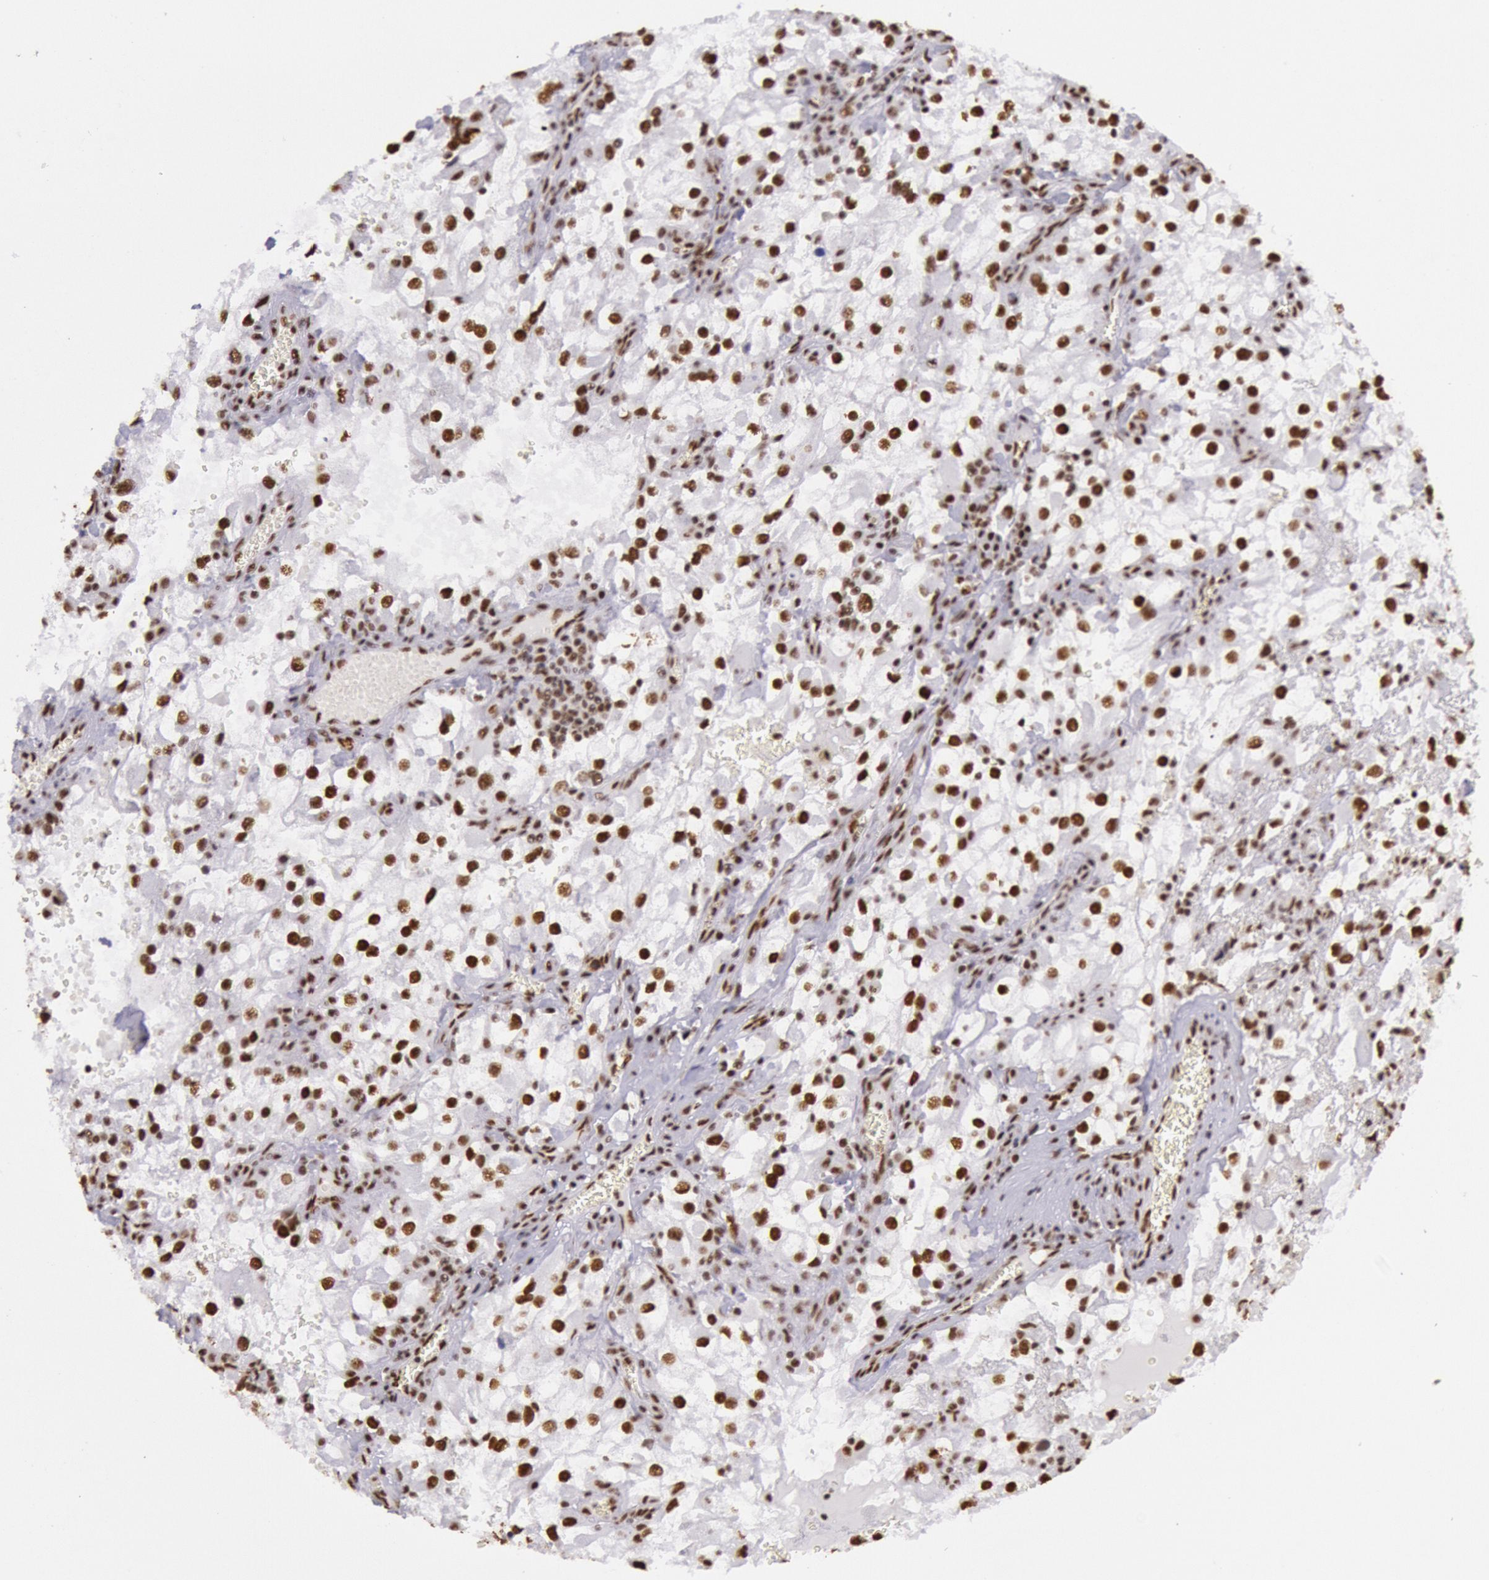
{"staining": {"intensity": "moderate", "quantity": ">75%", "location": "nuclear"}, "tissue": "renal cancer", "cell_type": "Tumor cells", "image_type": "cancer", "snomed": [{"axis": "morphology", "description": "Adenocarcinoma, NOS"}, {"axis": "topography", "description": "Kidney"}], "caption": "Tumor cells display medium levels of moderate nuclear positivity in about >75% of cells in human renal adenocarcinoma.", "gene": "HNRNPH2", "patient": {"sex": "female", "age": 52}}